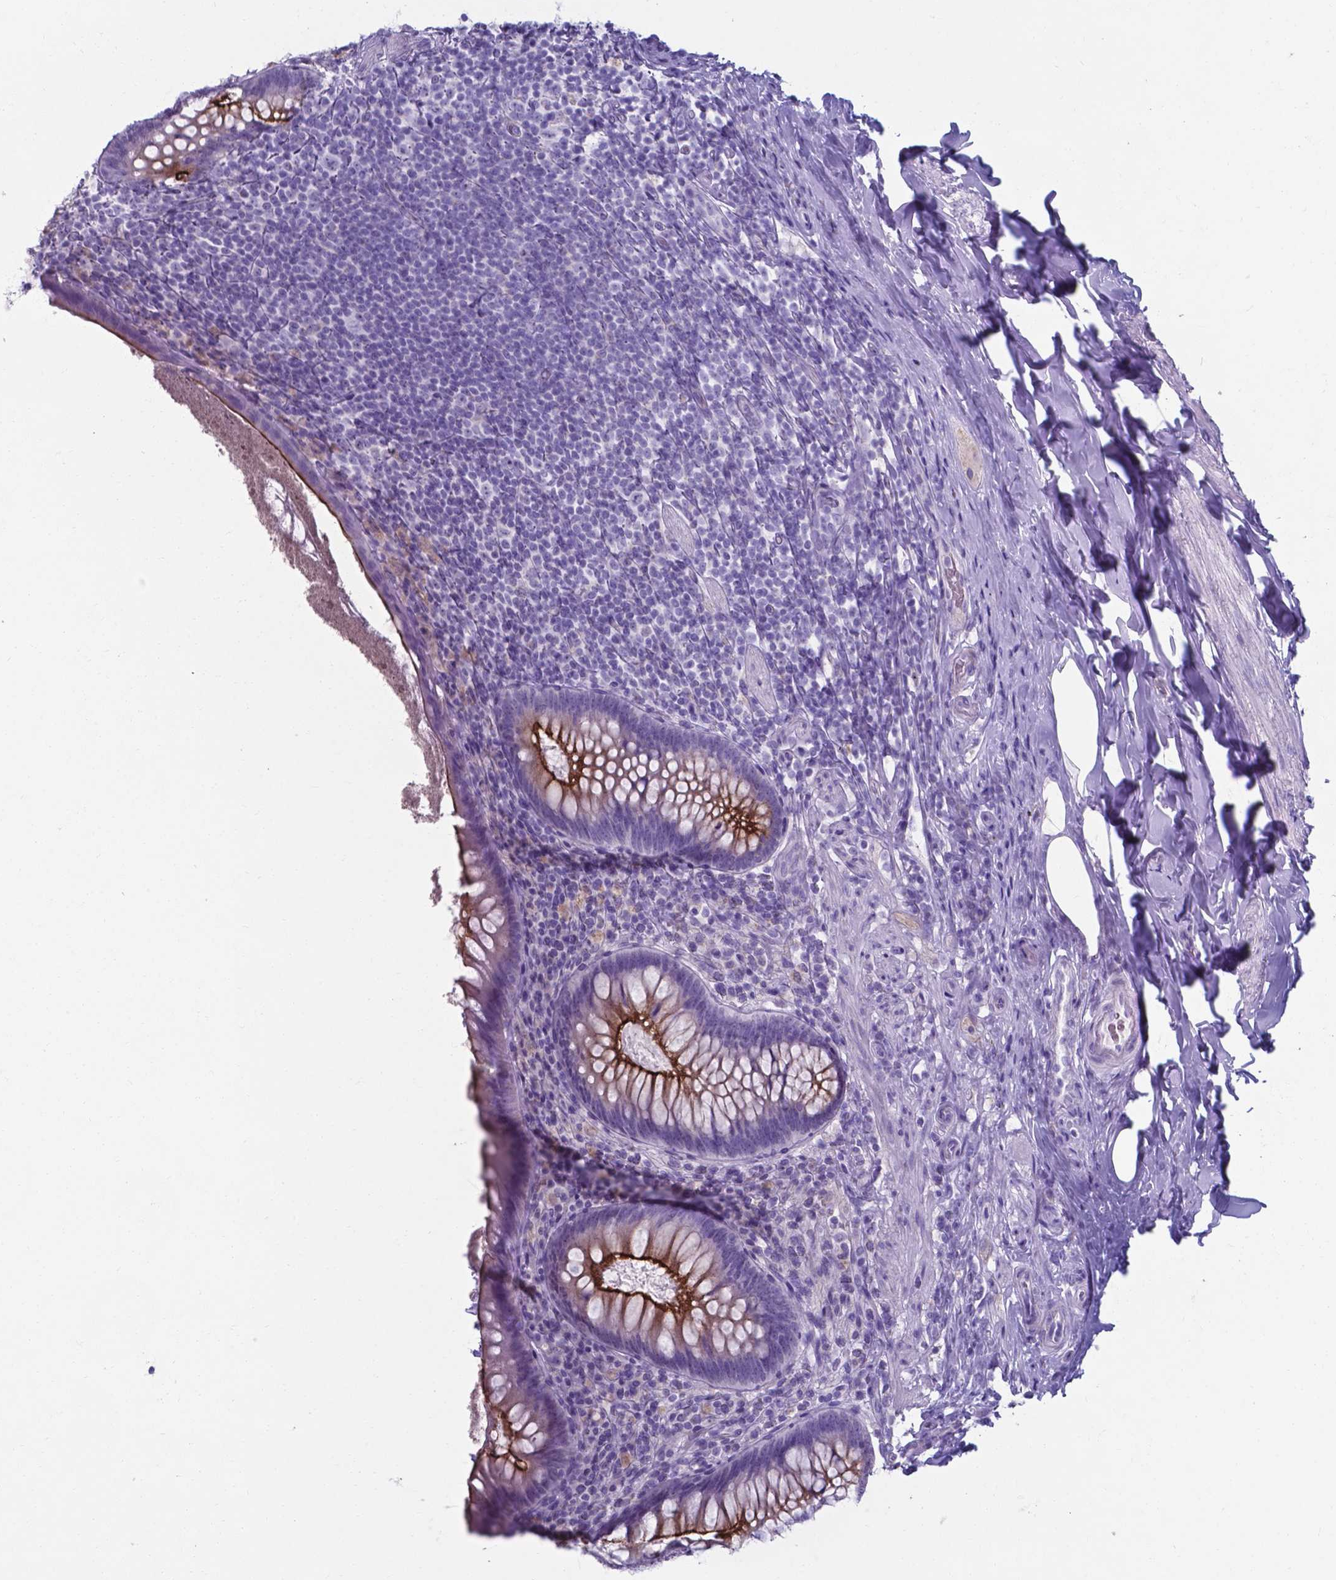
{"staining": {"intensity": "moderate", "quantity": ">75%", "location": "cytoplasmic/membranous"}, "tissue": "appendix", "cell_type": "Glandular cells", "image_type": "normal", "snomed": [{"axis": "morphology", "description": "Normal tissue, NOS"}, {"axis": "topography", "description": "Appendix"}], "caption": "High-magnification brightfield microscopy of benign appendix stained with DAB (brown) and counterstained with hematoxylin (blue). glandular cells exhibit moderate cytoplasmic/membranous expression is seen in approximately>75% of cells.", "gene": "AP5B1", "patient": {"sex": "male", "age": 47}}